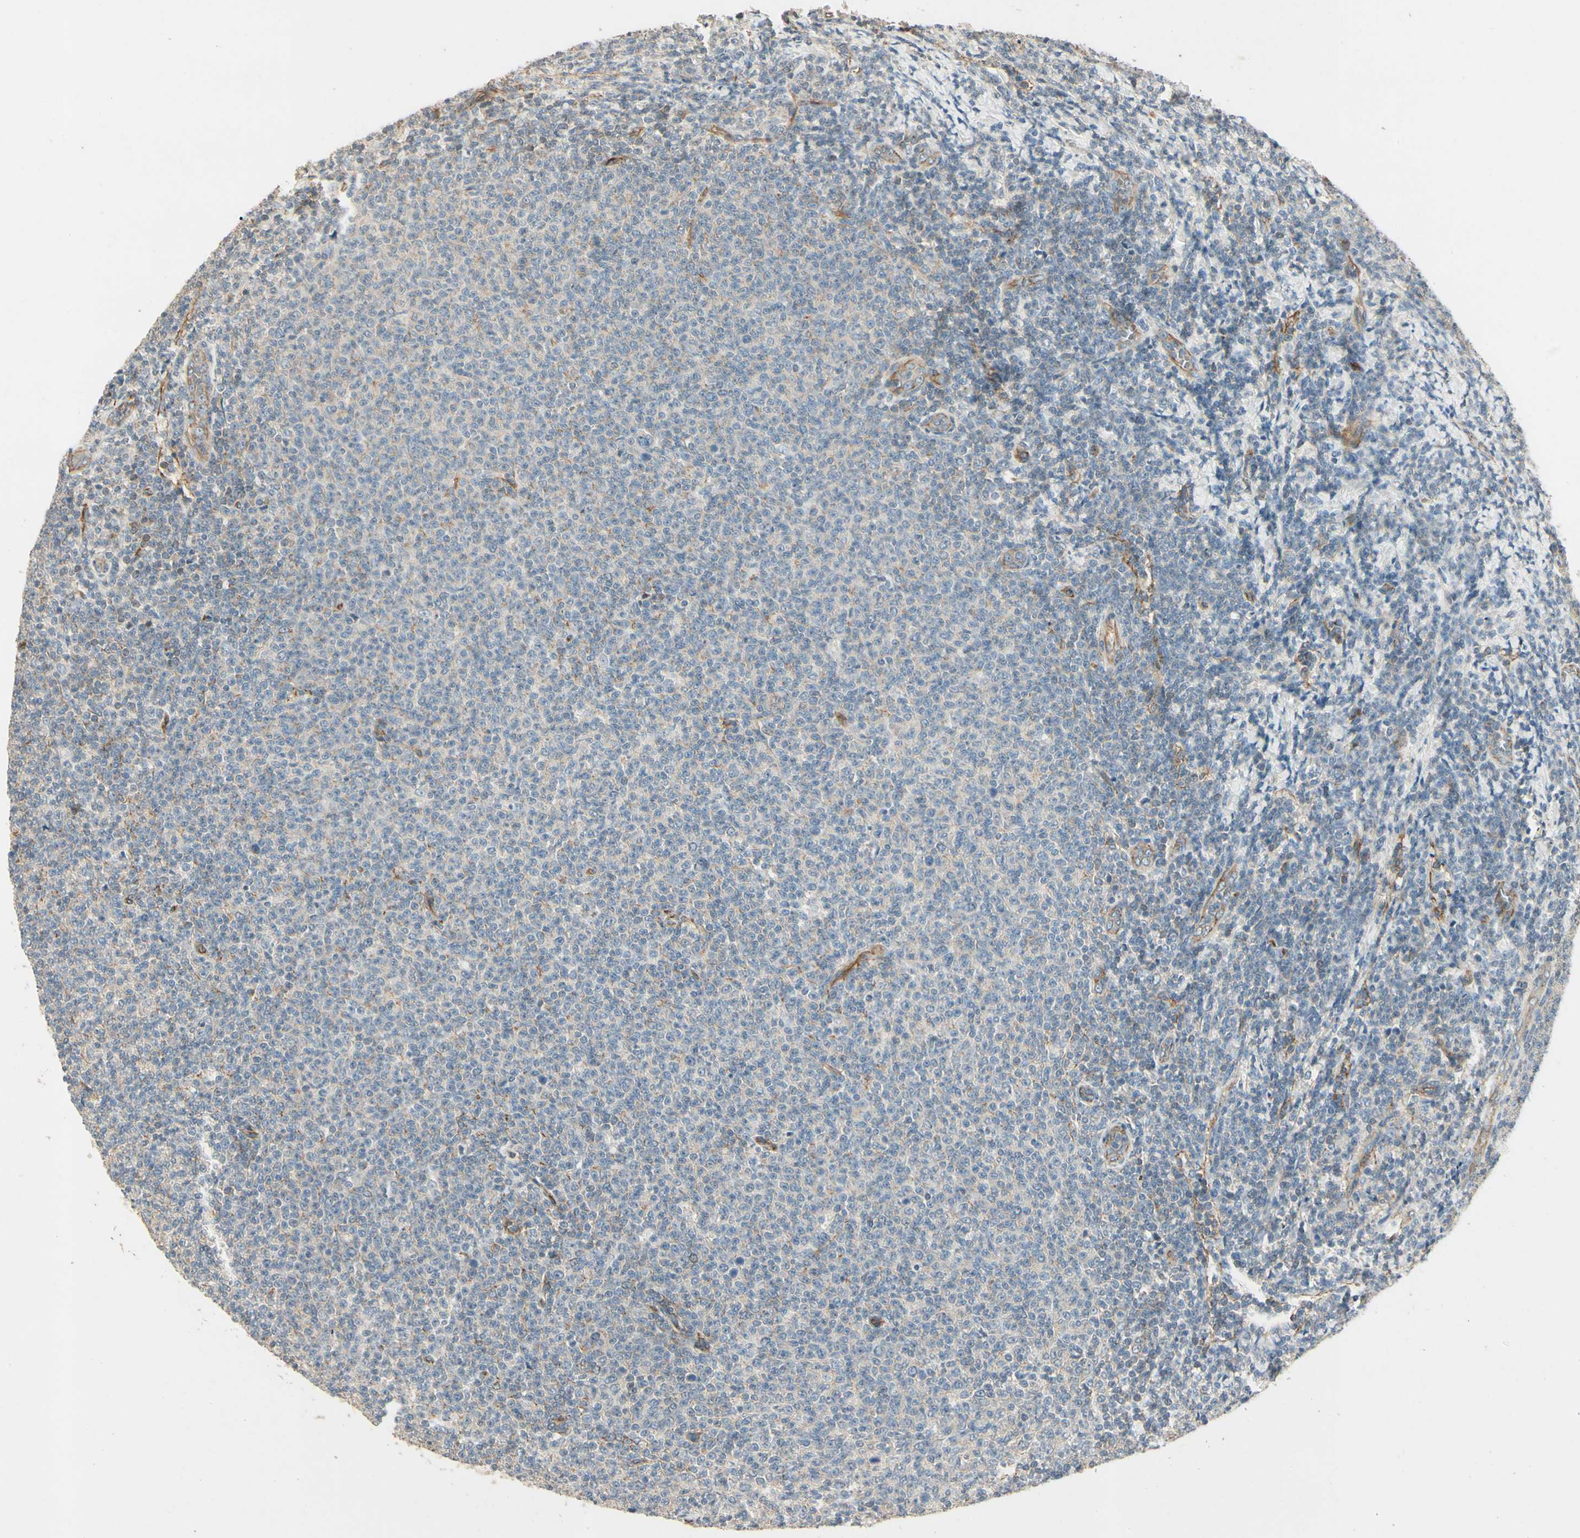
{"staining": {"intensity": "negative", "quantity": "none", "location": "none"}, "tissue": "lymphoma", "cell_type": "Tumor cells", "image_type": "cancer", "snomed": [{"axis": "morphology", "description": "Malignant lymphoma, non-Hodgkin's type, Low grade"}, {"axis": "topography", "description": "Lymph node"}], "caption": "Tumor cells show no significant positivity in malignant lymphoma, non-Hodgkin's type (low-grade).", "gene": "RNF180", "patient": {"sex": "male", "age": 66}}